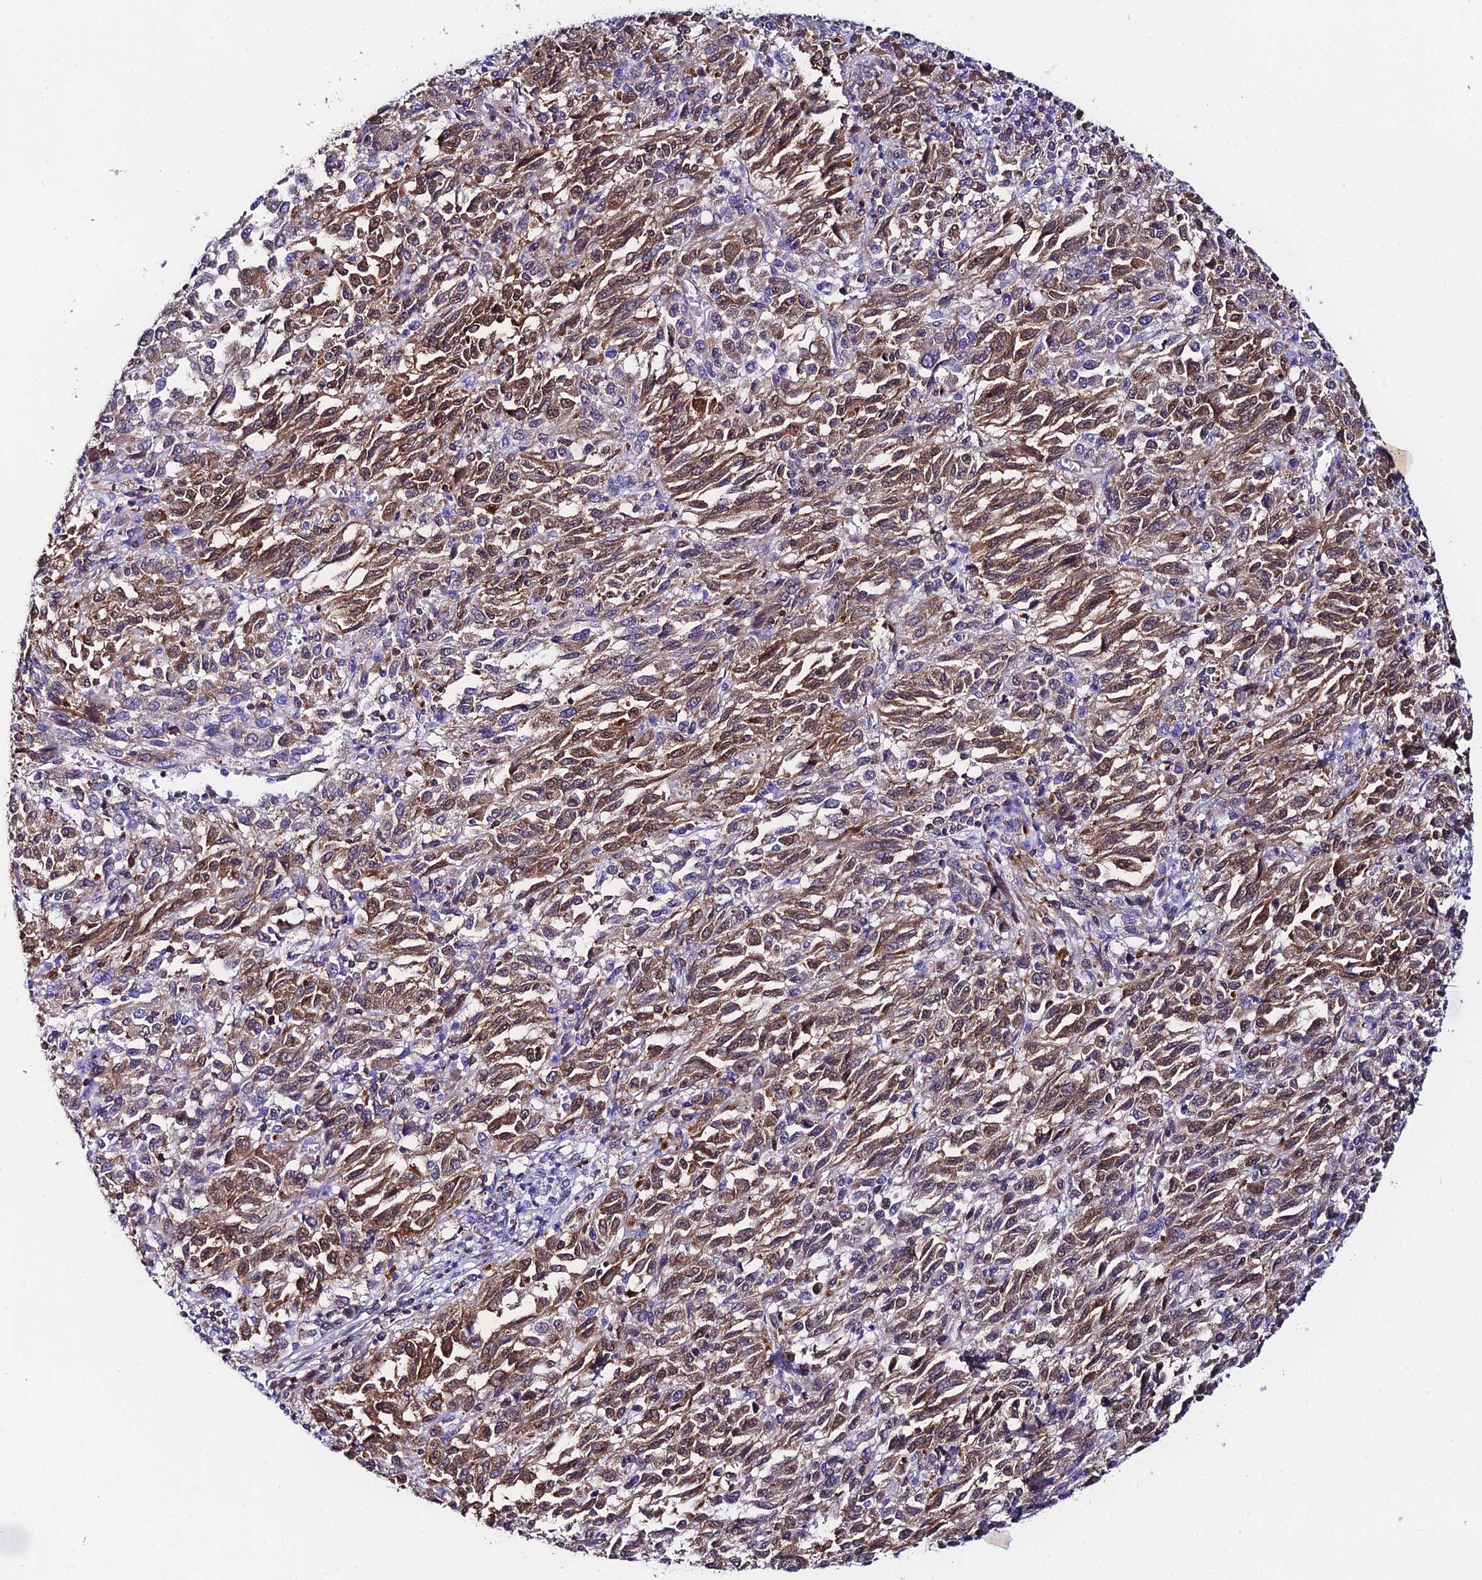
{"staining": {"intensity": "moderate", "quantity": ">75%", "location": "cytoplasmic/membranous,nuclear"}, "tissue": "melanoma", "cell_type": "Tumor cells", "image_type": "cancer", "snomed": [{"axis": "morphology", "description": "Malignant melanoma, Metastatic site"}, {"axis": "topography", "description": "Lung"}], "caption": "The micrograph displays immunohistochemical staining of melanoma. There is moderate cytoplasmic/membranous and nuclear expression is appreciated in approximately >75% of tumor cells.", "gene": "S100A16", "patient": {"sex": "male", "age": 64}}